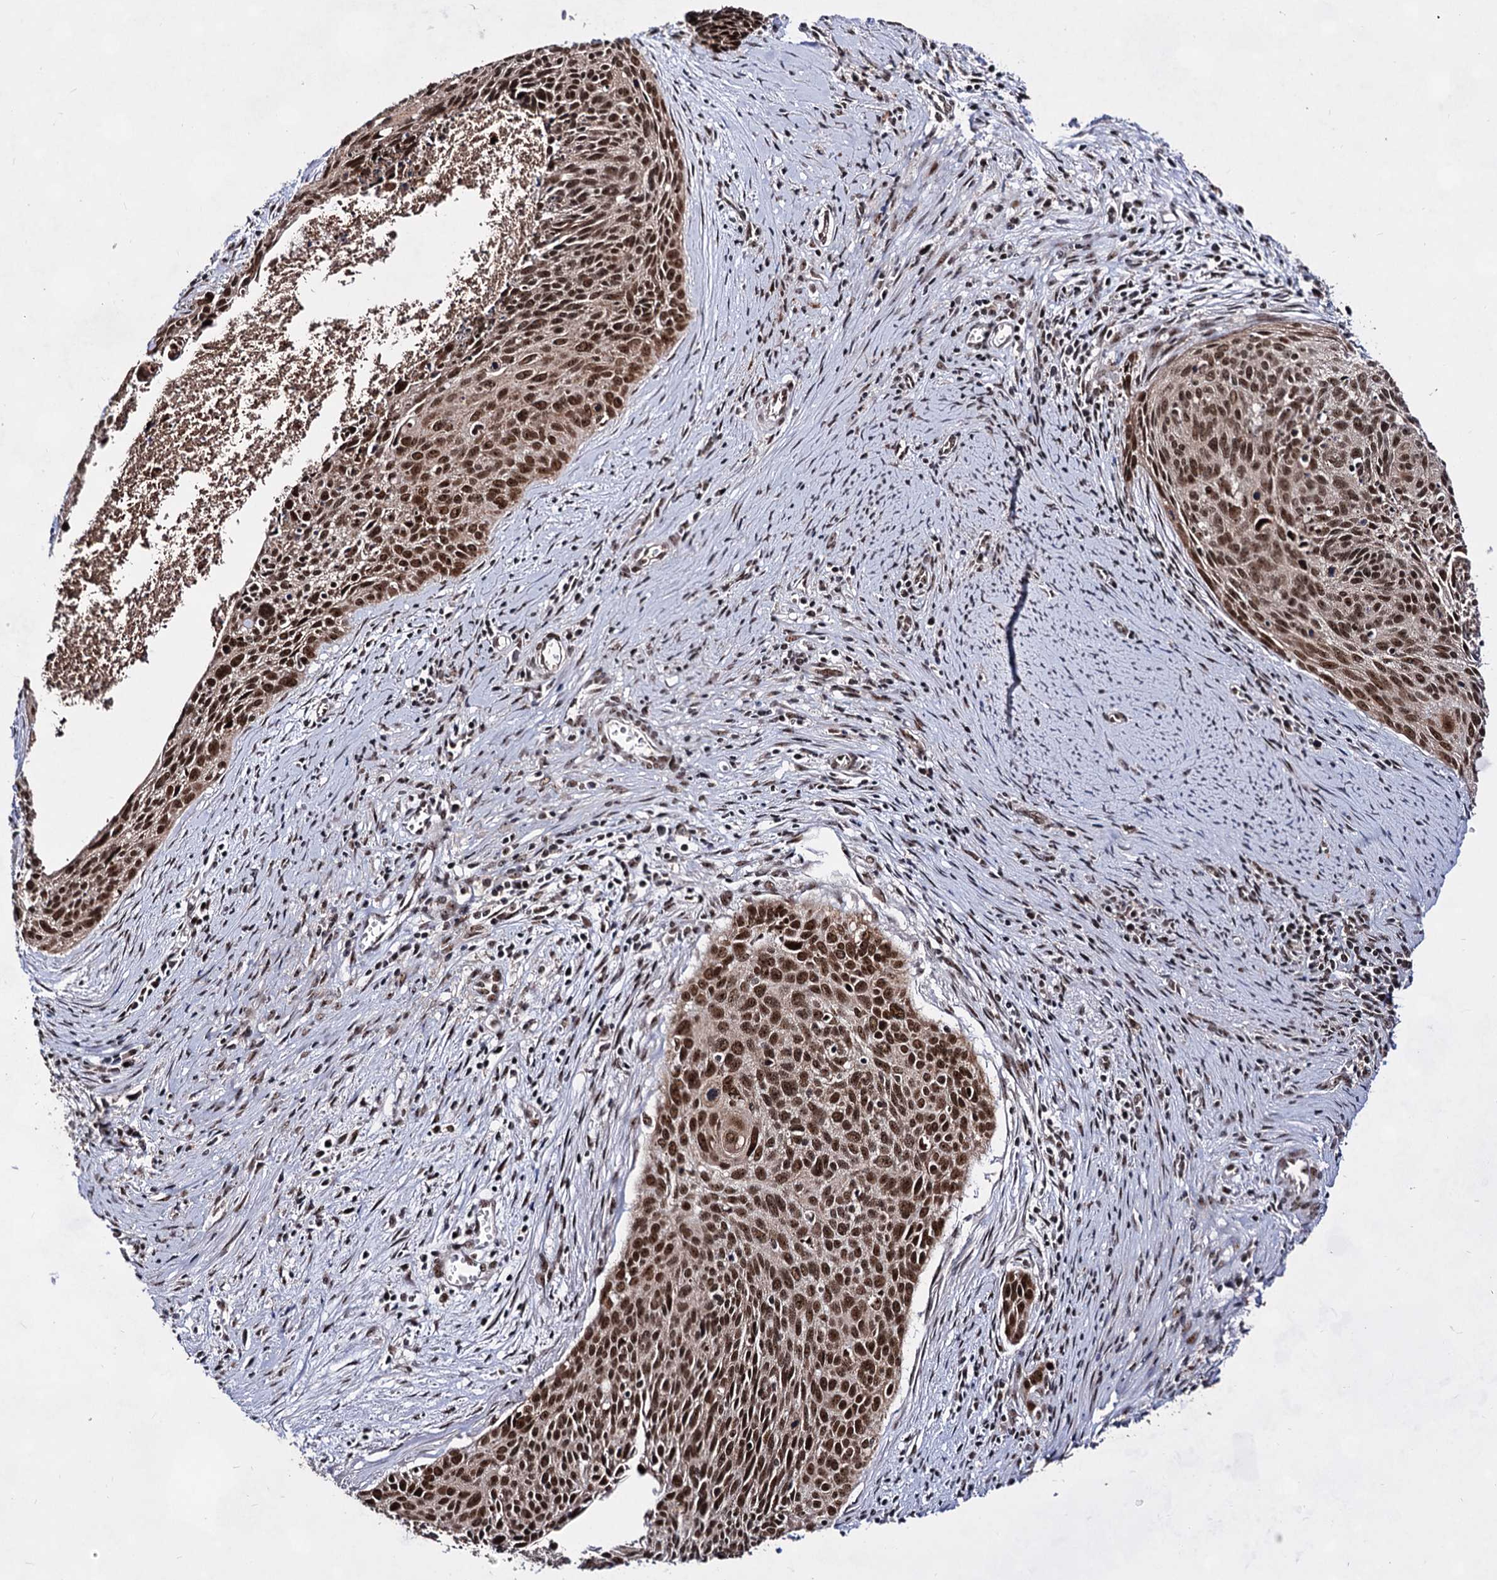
{"staining": {"intensity": "strong", "quantity": ">75%", "location": "nuclear"}, "tissue": "cervical cancer", "cell_type": "Tumor cells", "image_type": "cancer", "snomed": [{"axis": "morphology", "description": "Squamous cell carcinoma, NOS"}, {"axis": "topography", "description": "Cervix"}], "caption": "A photomicrograph of human cervical cancer (squamous cell carcinoma) stained for a protein displays strong nuclear brown staining in tumor cells.", "gene": "EXOSC10", "patient": {"sex": "female", "age": 55}}